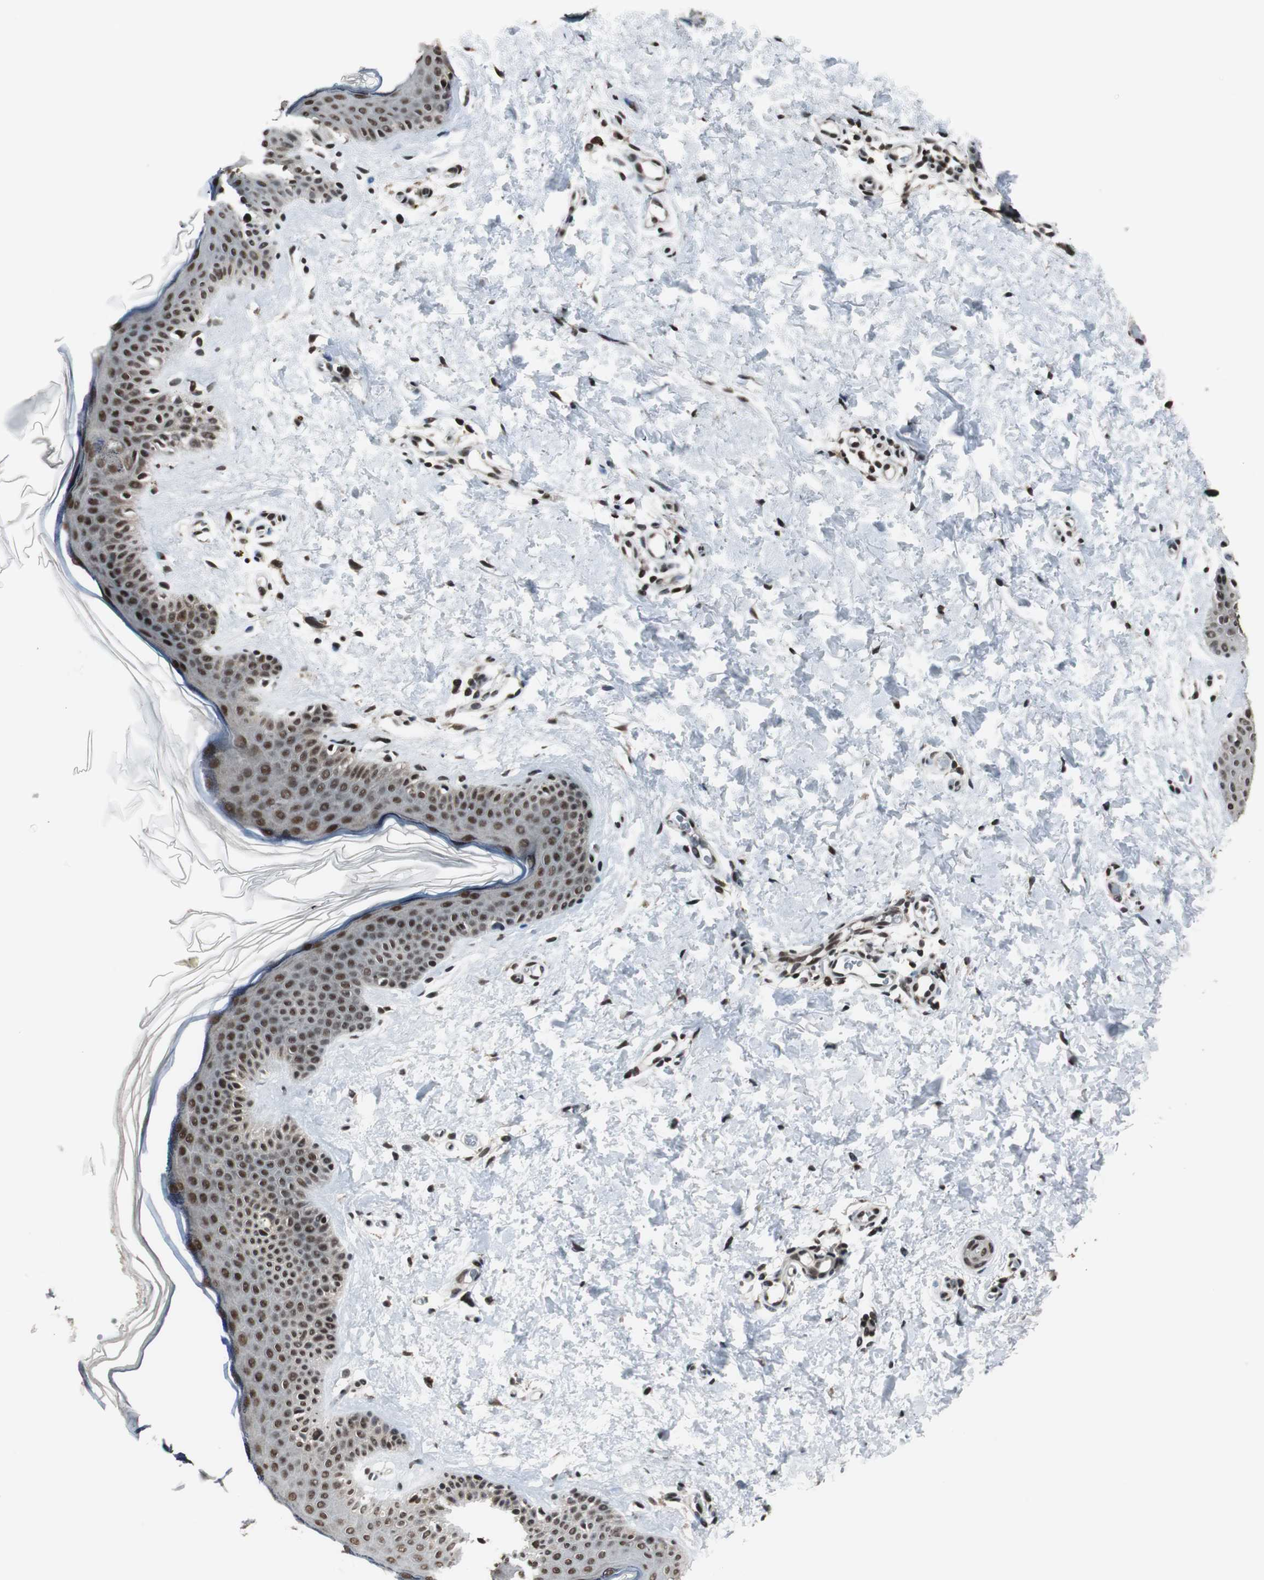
{"staining": {"intensity": "strong", "quantity": ">75%", "location": "nuclear"}, "tissue": "skin", "cell_type": "Fibroblasts", "image_type": "normal", "snomed": [{"axis": "morphology", "description": "Normal tissue, NOS"}, {"axis": "topography", "description": "Skin"}], "caption": "A photomicrograph showing strong nuclear positivity in approximately >75% of fibroblasts in unremarkable skin, as visualized by brown immunohistochemical staining.", "gene": "CDK9", "patient": {"sex": "female", "age": 56}}